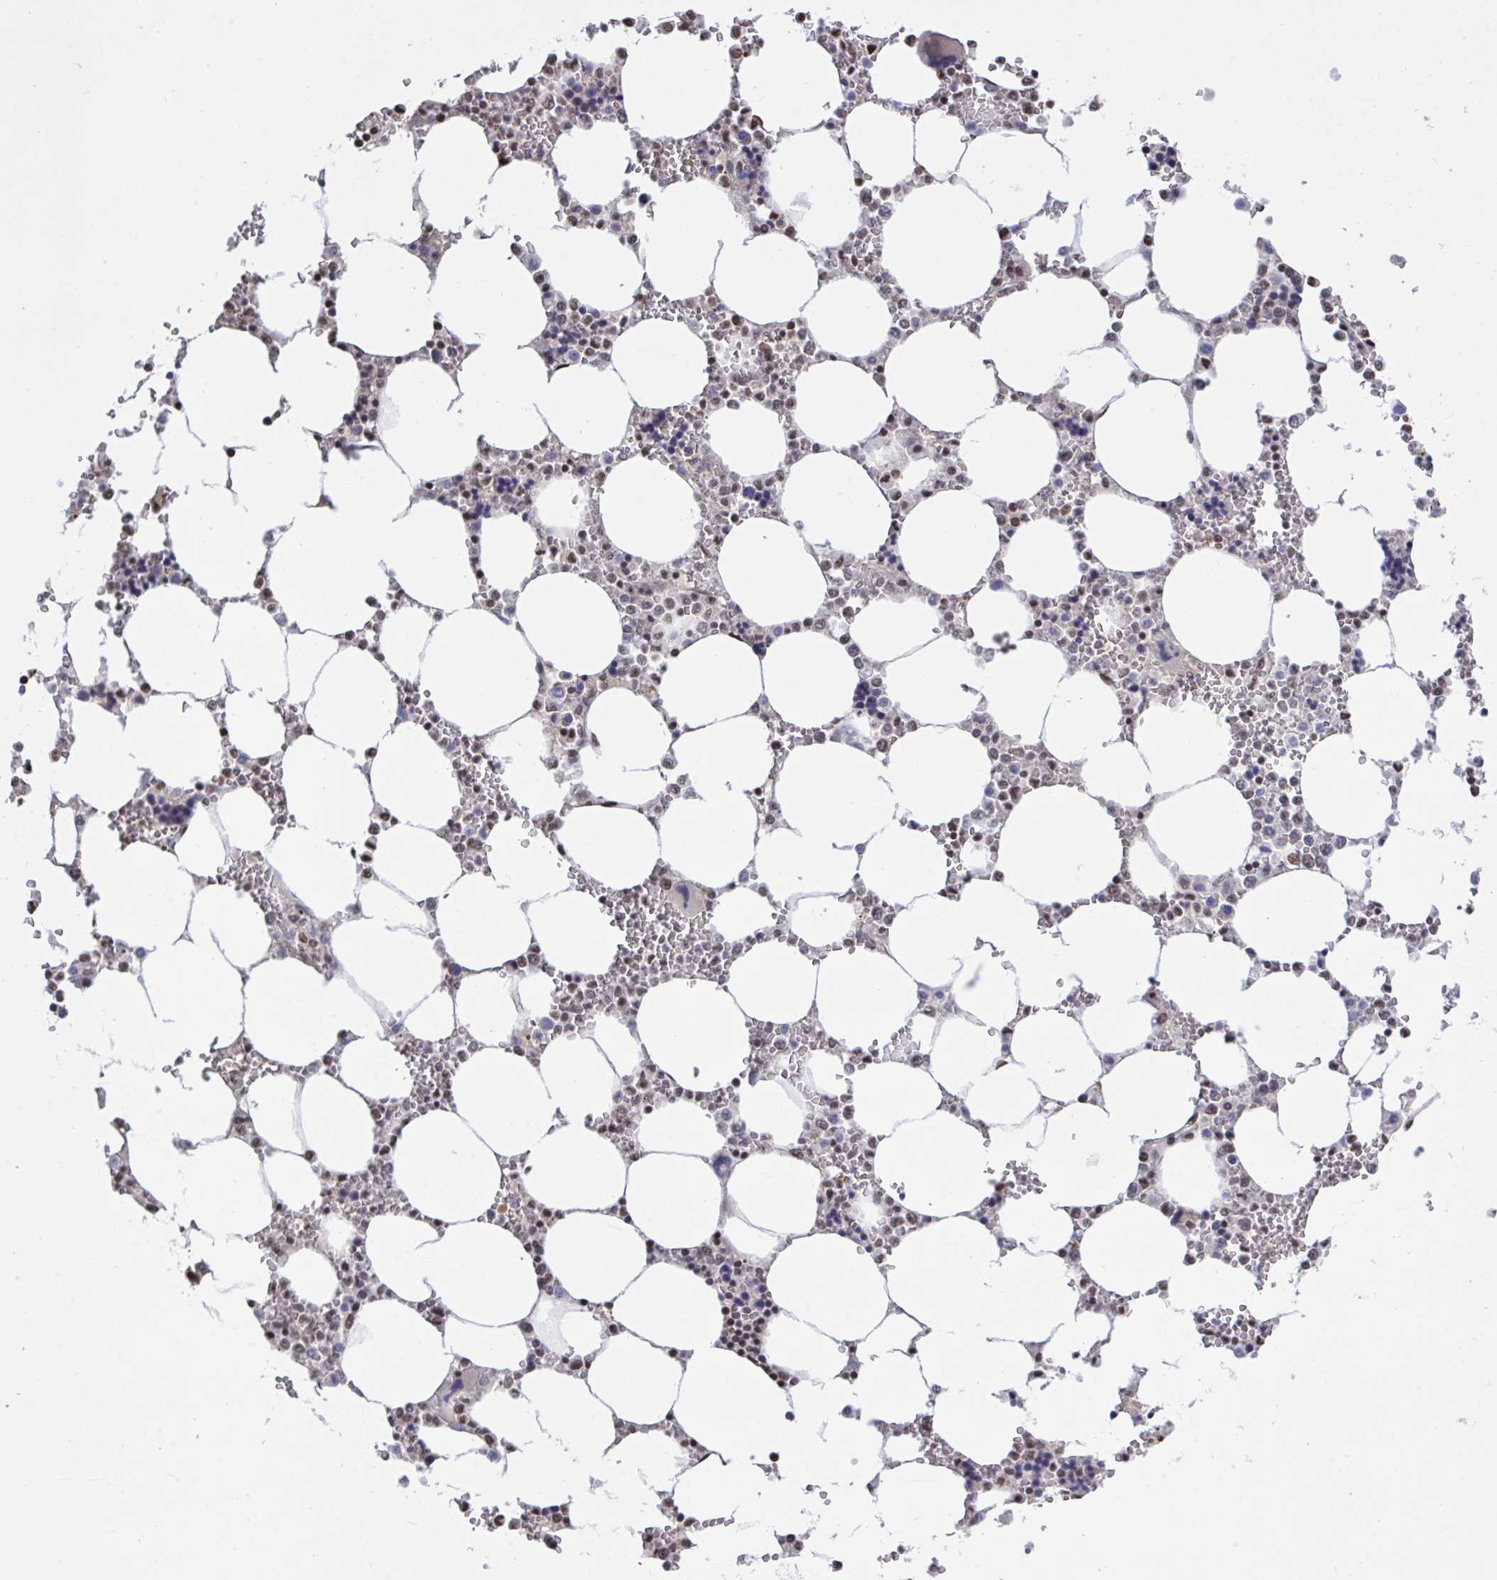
{"staining": {"intensity": "moderate", "quantity": "<25%", "location": "nuclear"}, "tissue": "bone marrow", "cell_type": "Hematopoietic cells", "image_type": "normal", "snomed": [{"axis": "morphology", "description": "Normal tissue, NOS"}, {"axis": "topography", "description": "Bone marrow"}], "caption": "Approximately <25% of hematopoietic cells in normal human bone marrow demonstrate moderate nuclear protein positivity as visualized by brown immunohistochemical staining.", "gene": "HNRNPDL", "patient": {"sex": "male", "age": 64}}